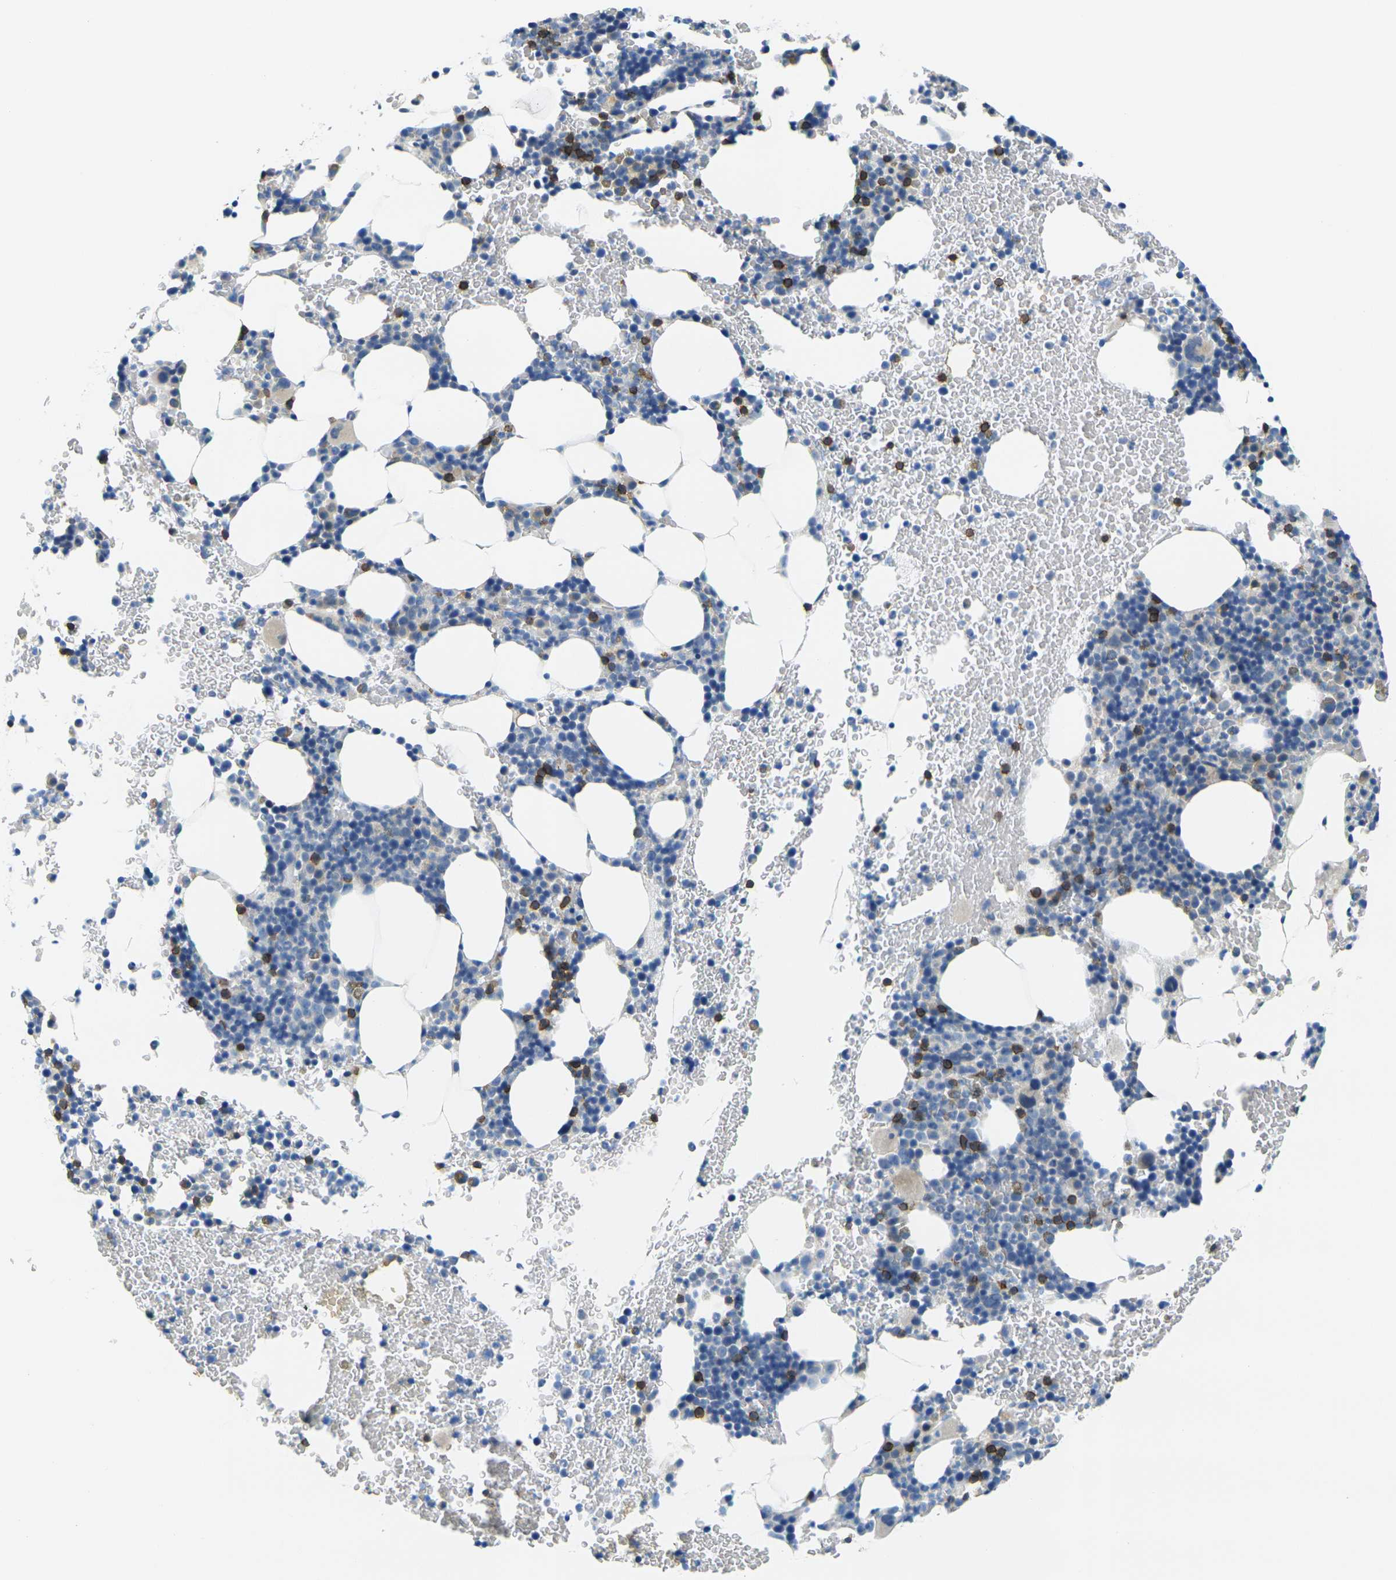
{"staining": {"intensity": "strong", "quantity": "<25%", "location": "cytoplasmic/membranous"}, "tissue": "bone marrow", "cell_type": "Hematopoietic cells", "image_type": "normal", "snomed": [{"axis": "morphology", "description": "Normal tissue, NOS"}, {"axis": "morphology", "description": "Inflammation, NOS"}, {"axis": "topography", "description": "Bone marrow"}], "caption": "A medium amount of strong cytoplasmic/membranous positivity is appreciated in approximately <25% of hematopoietic cells in normal bone marrow. (DAB (3,3'-diaminobenzidine) = brown stain, brightfield microscopy at high magnification).", "gene": "CD3D", "patient": {"sex": "female", "age": 70}}